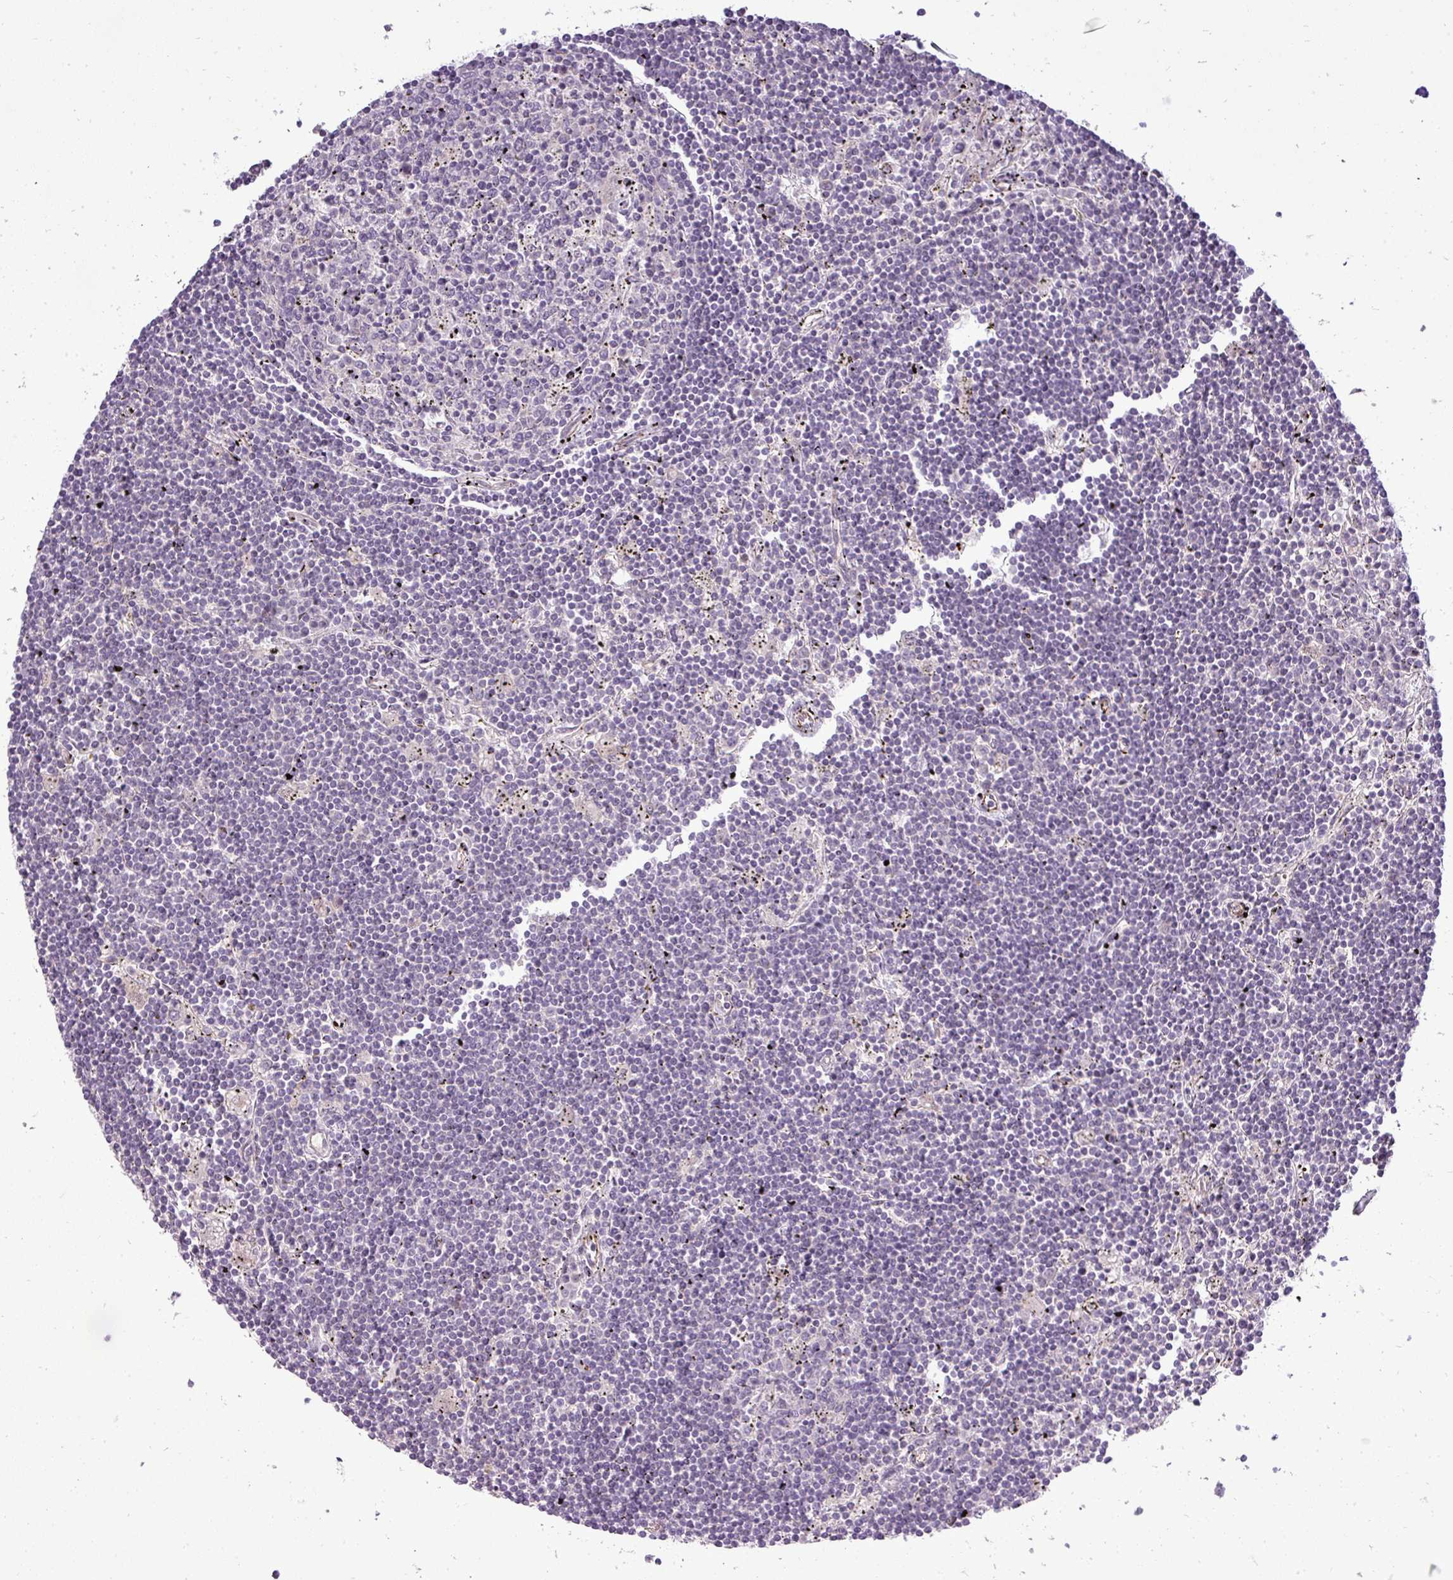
{"staining": {"intensity": "negative", "quantity": "none", "location": "none"}, "tissue": "lymphoma", "cell_type": "Tumor cells", "image_type": "cancer", "snomed": [{"axis": "morphology", "description": "Malignant lymphoma, non-Hodgkin's type, Low grade"}, {"axis": "topography", "description": "Spleen"}], "caption": "An image of human lymphoma is negative for staining in tumor cells.", "gene": "PDRG1", "patient": {"sex": "male", "age": 76}}